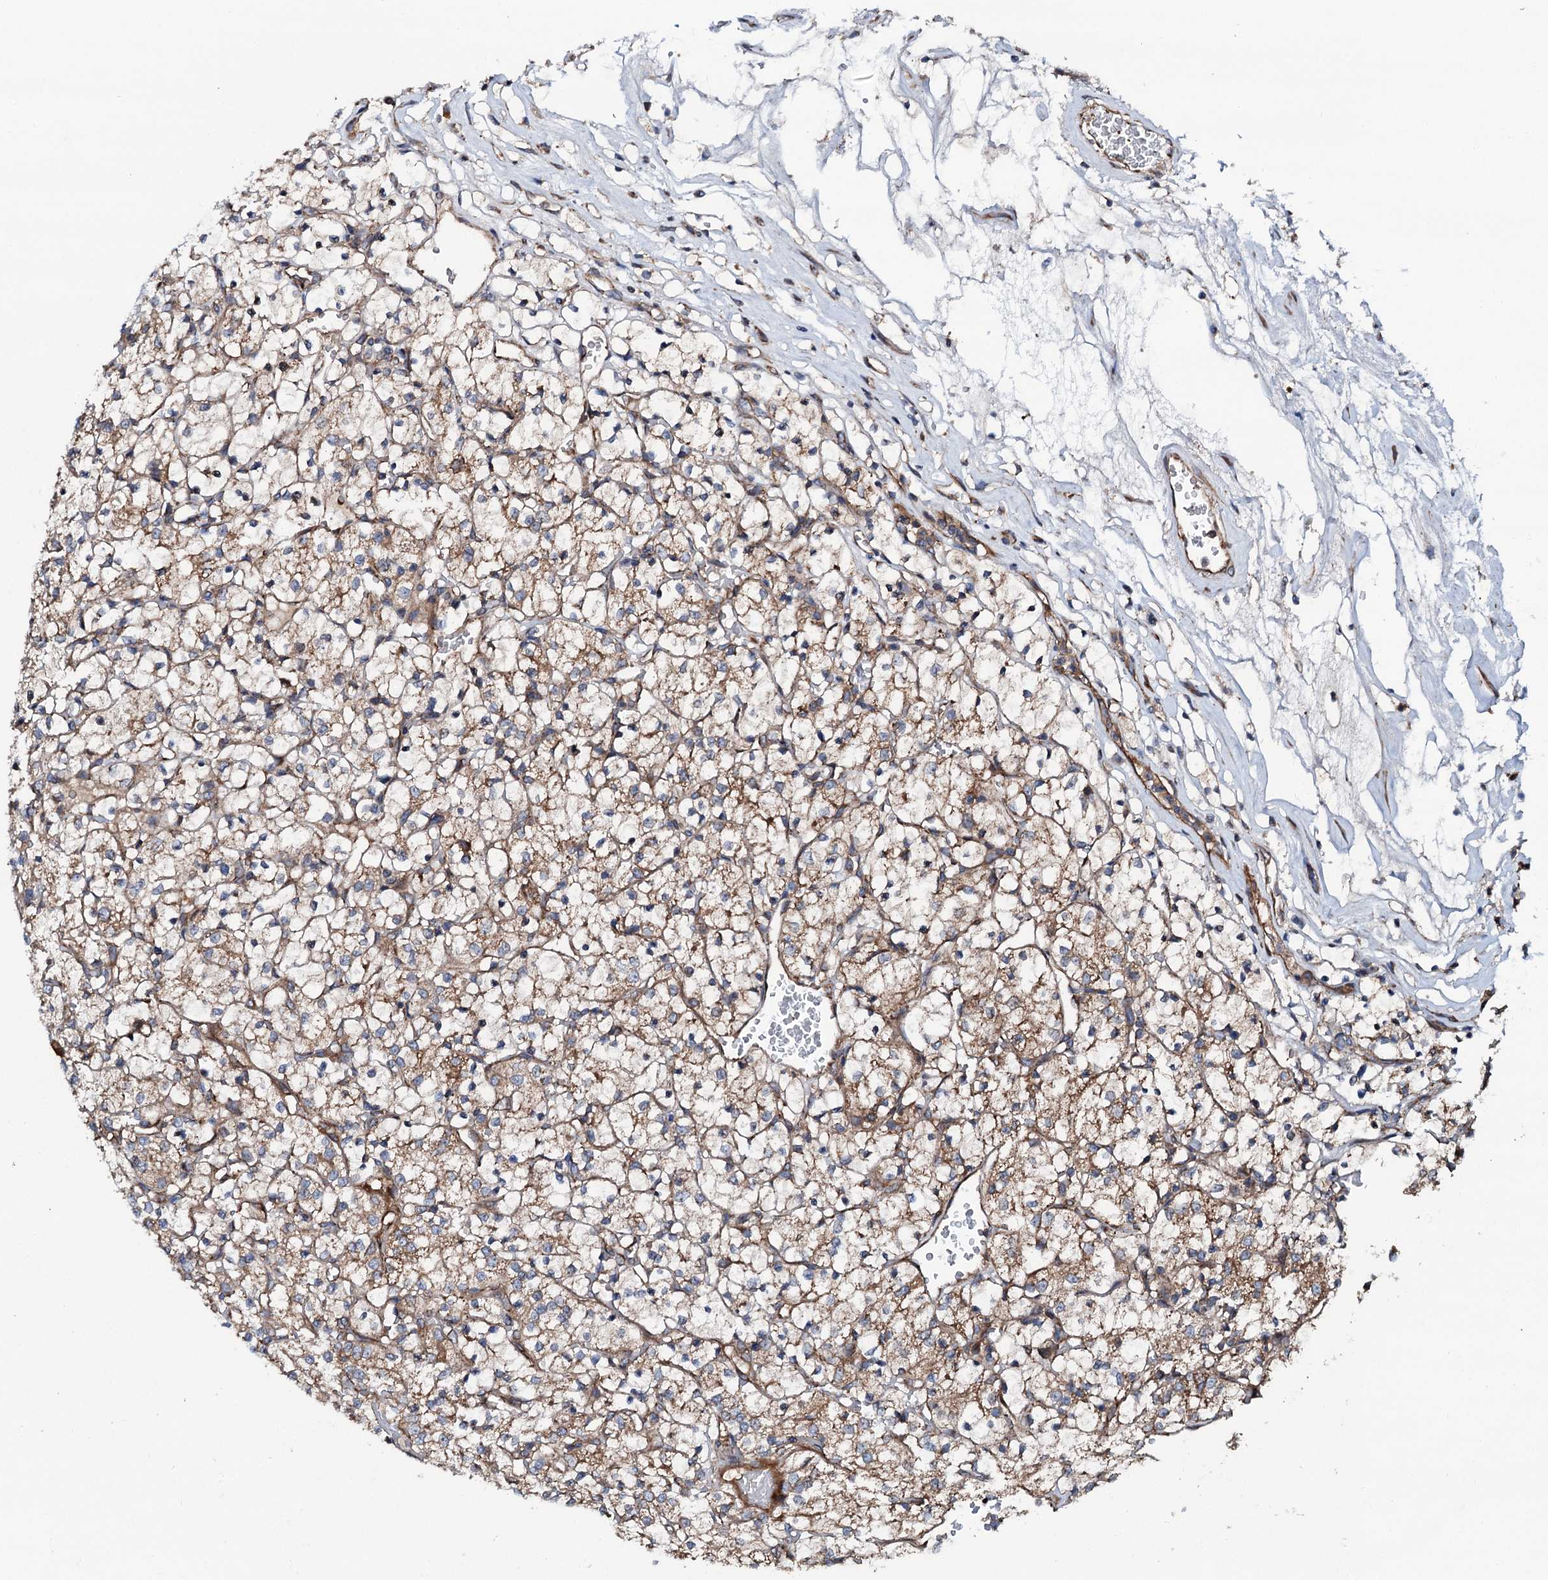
{"staining": {"intensity": "moderate", "quantity": "25%-75%", "location": "cytoplasmic/membranous"}, "tissue": "renal cancer", "cell_type": "Tumor cells", "image_type": "cancer", "snomed": [{"axis": "morphology", "description": "Adenocarcinoma, NOS"}, {"axis": "topography", "description": "Kidney"}], "caption": "Immunohistochemistry (DAB) staining of human renal cancer demonstrates moderate cytoplasmic/membranous protein expression in about 25%-75% of tumor cells.", "gene": "NEK1", "patient": {"sex": "female", "age": 69}}